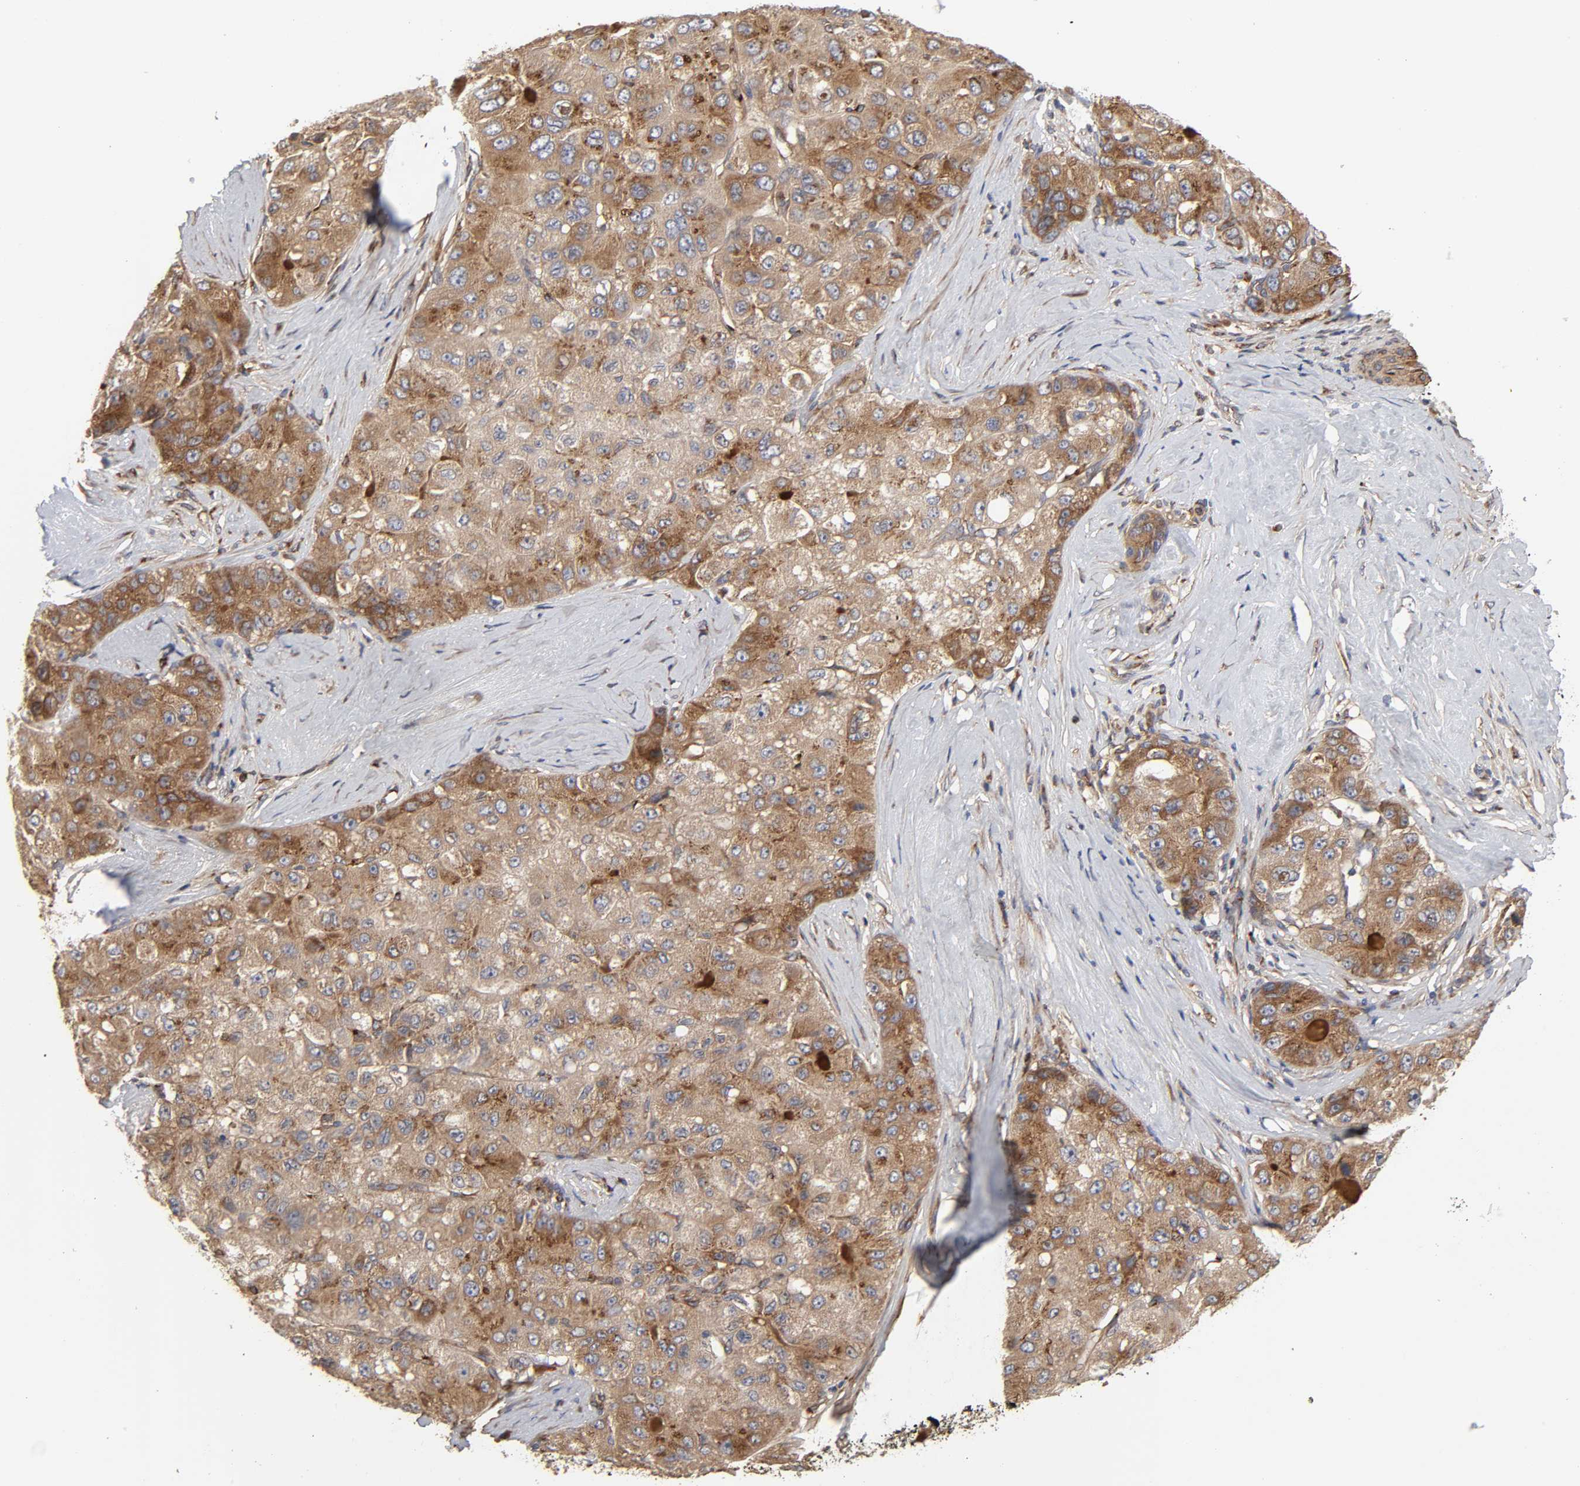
{"staining": {"intensity": "moderate", "quantity": ">75%", "location": "cytoplasmic/membranous"}, "tissue": "liver cancer", "cell_type": "Tumor cells", "image_type": "cancer", "snomed": [{"axis": "morphology", "description": "Carcinoma, Hepatocellular, NOS"}, {"axis": "topography", "description": "Liver"}], "caption": "About >75% of tumor cells in human liver cancer (hepatocellular carcinoma) demonstrate moderate cytoplasmic/membranous protein expression as visualized by brown immunohistochemical staining.", "gene": "GNPTG", "patient": {"sex": "male", "age": 80}}